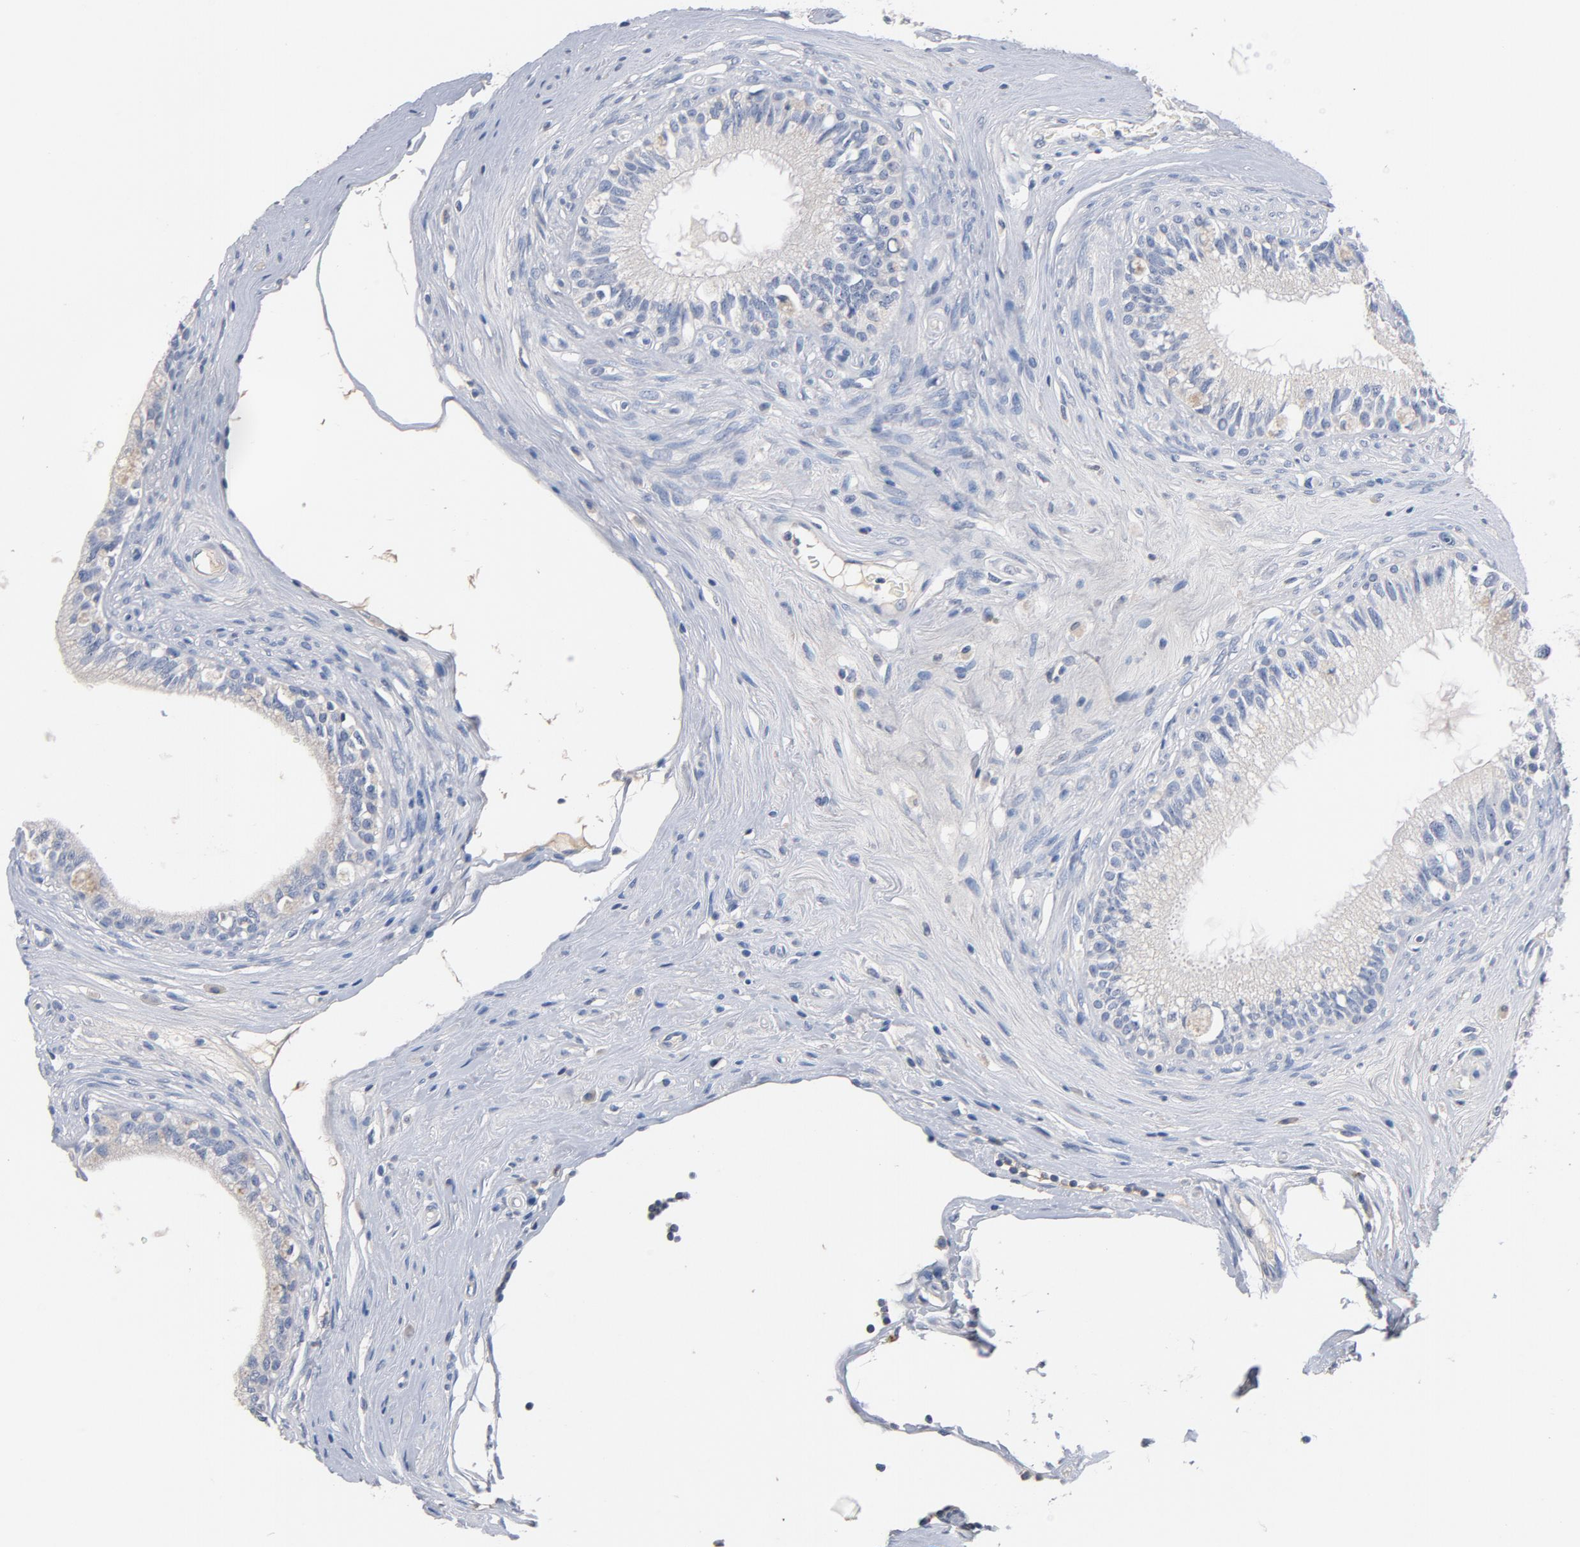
{"staining": {"intensity": "negative", "quantity": "none", "location": "none"}, "tissue": "epididymis", "cell_type": "Glandular cells", "image_type": "normal", "snomed": [{"axis": "morphology", "description": "Normal tissue, NOS"}, {"axis": "morphology", "description": "Inflammation, NOS"}, {"axis": "topography", "description": "Epididymis"}], "caption": "Human epididymis stained for a protein using IHC exhibits no staining in glandular cells.", "gene": "ZCCHC13", "patient": {"sex": "male", "age": 84}}